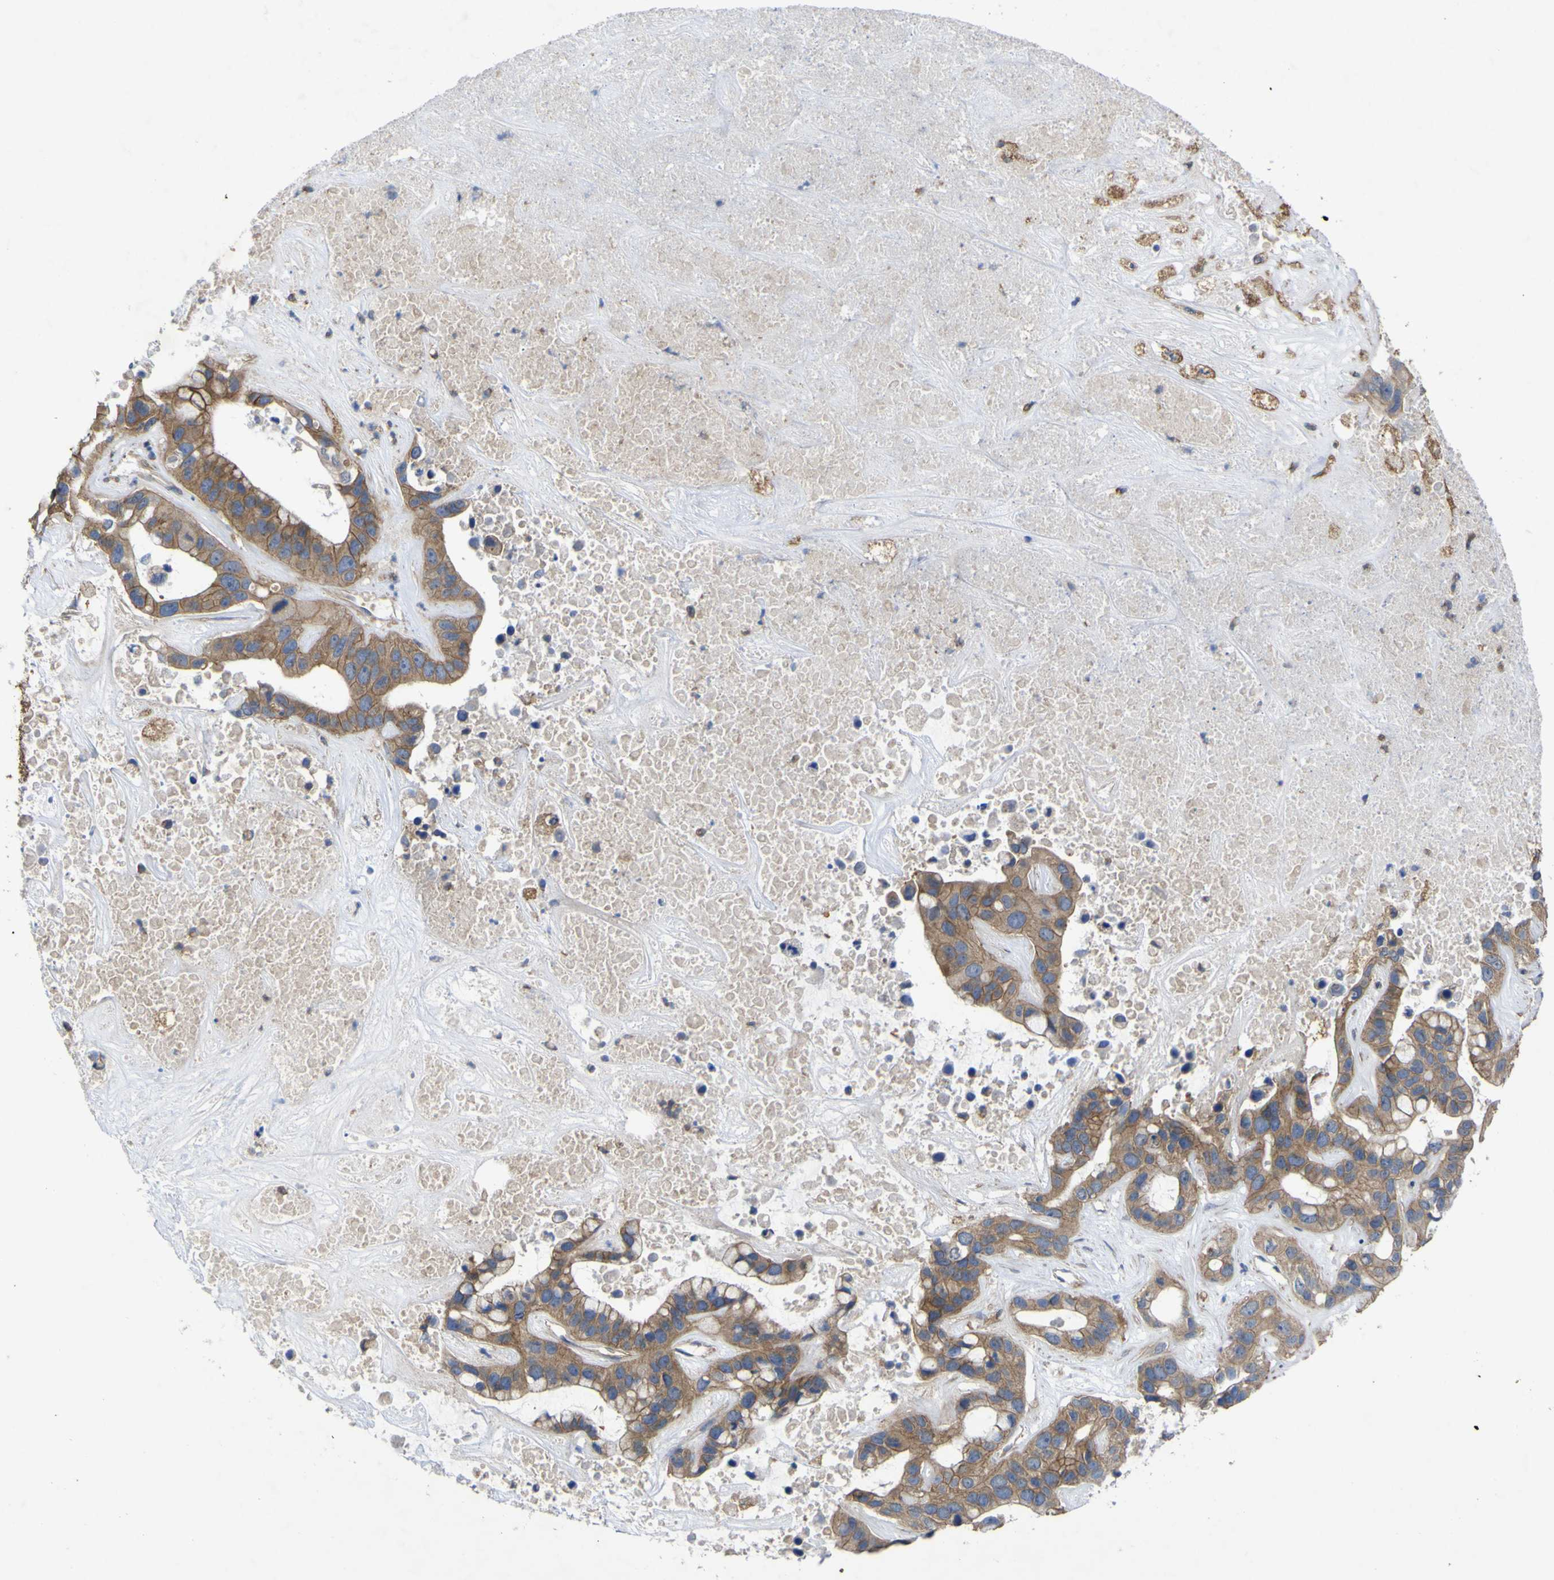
{"staining": {"intensity": "moderate", "quantity": ">75%", "location": "cytoplasmic/membranous"}, "tissue": "liver cancer", "cell_type": "Tumor cells", "image_type": "cancer", "snomed": [{"axis": "morphology", "description": "Cholangiocarcinoma"}, {"axis": "topography", "description": "Liver"}], "caption": "Protein expression analysis of human liver cancer (cholangiocarcinoma) reveals moderate cytoplasmic/membranous expression in approximately >75% of tumor cells.", "gene": "TNFSF15", "patient": {"sex": "female", "age": 65}}